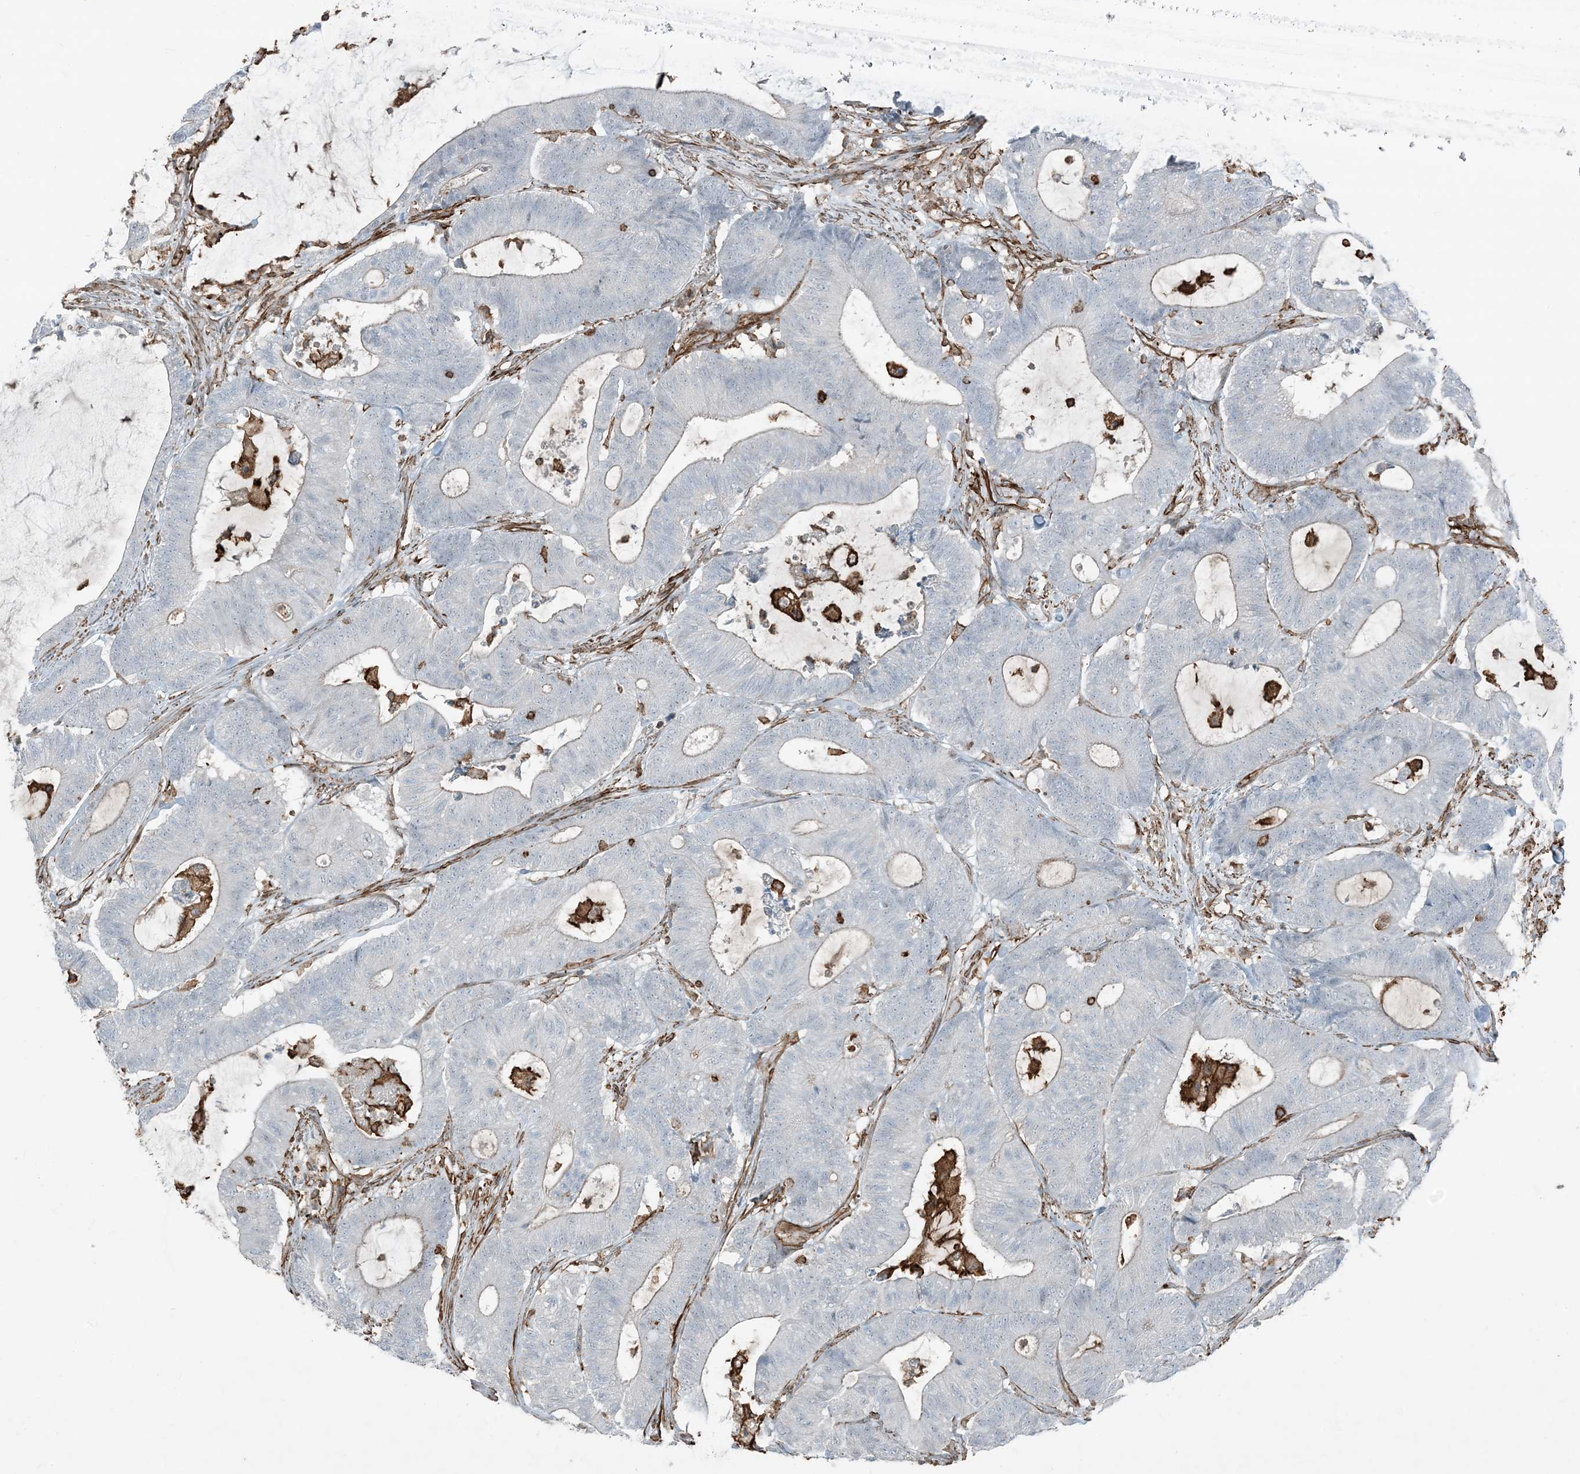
{"staining": {"intensity": "negative", "quantity": "none", "location": "none"}, "tissue": "colorectal cancer", "cell_type": "Tumor cells", "image_type": "cancer", "snomed": [{"axis": "morphology", "description": "Adenocarcinoma, NOS"}, {"axis": "topography", "description": "Colon"}], "caption": "Protein analysis of adenocarcinoma (colorectal) shows no significant positivity in tumor cells. (IHC, brightfield microscopy, high magnification).", "gene": "APOBEC3C", "patient": {"sex": "female", "age": 84}}